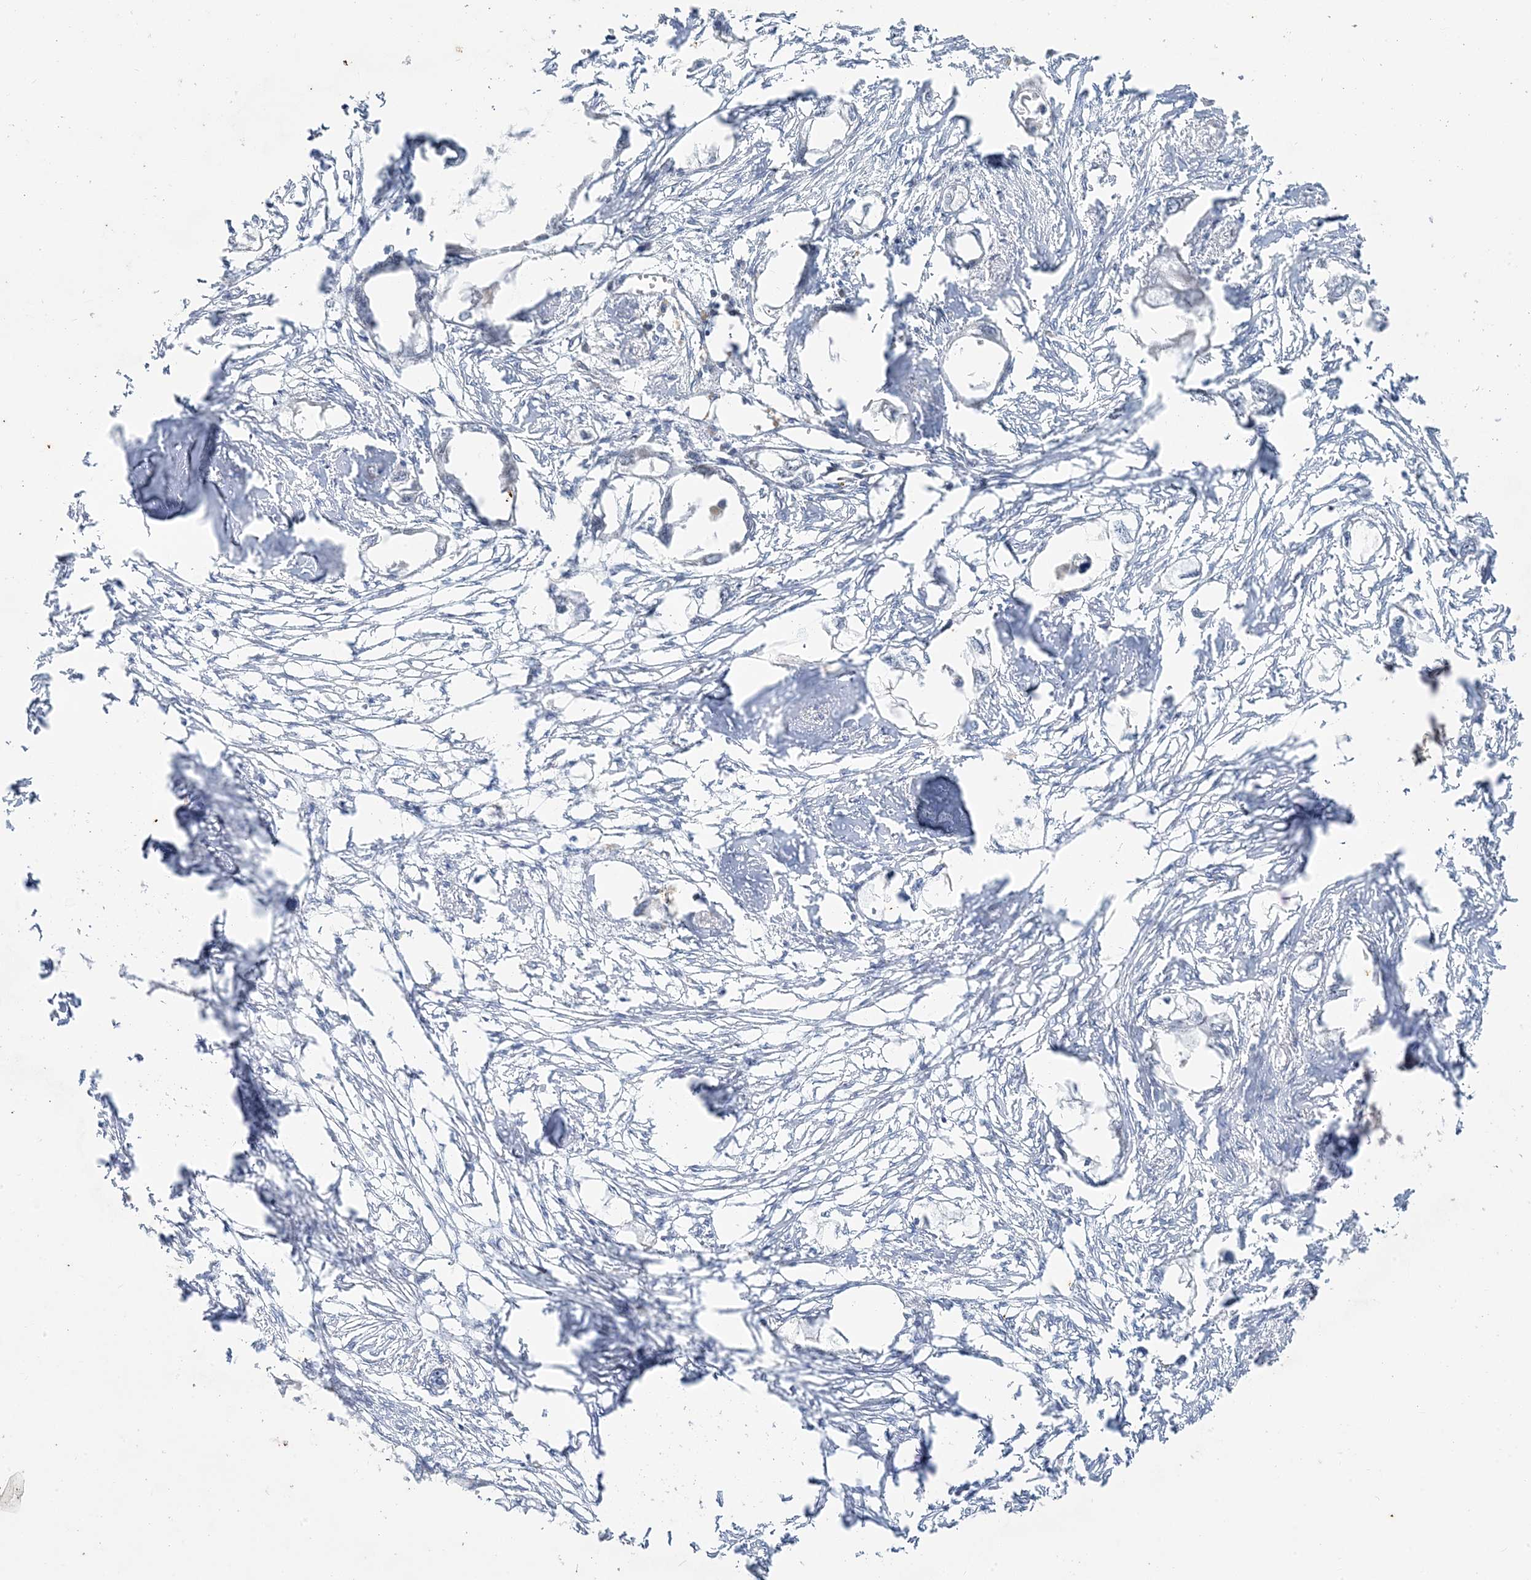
{"staining": {"intensity": "negative", "quantity": "none", "location": "none"}, "tissue": "endometrial cancer", "cell_type": "Tumor cells", "image_type": "cancer", "snomed": [{"axis": "morphology", "description": "Adenocarcinoma, NOS"}, {"axis": "morphology", "description": "Adenocarcinoma, metastatic, NOS"}, {"axis": "topography", "description": "Adipose tissue"}, {"axis": "topography", "description": "Endometrium"}], "caption": "Immunohistochemistry photomicrograph of neoplastic tissue: human metastatic adenocarcinoma (endometrial) stained with DAB (3,3'-diaminobenzidine) demonstrates no significant protein positivity in tumor cells.", "gene": "LEXM", "patient": {"sex": "female", "age": 67}}